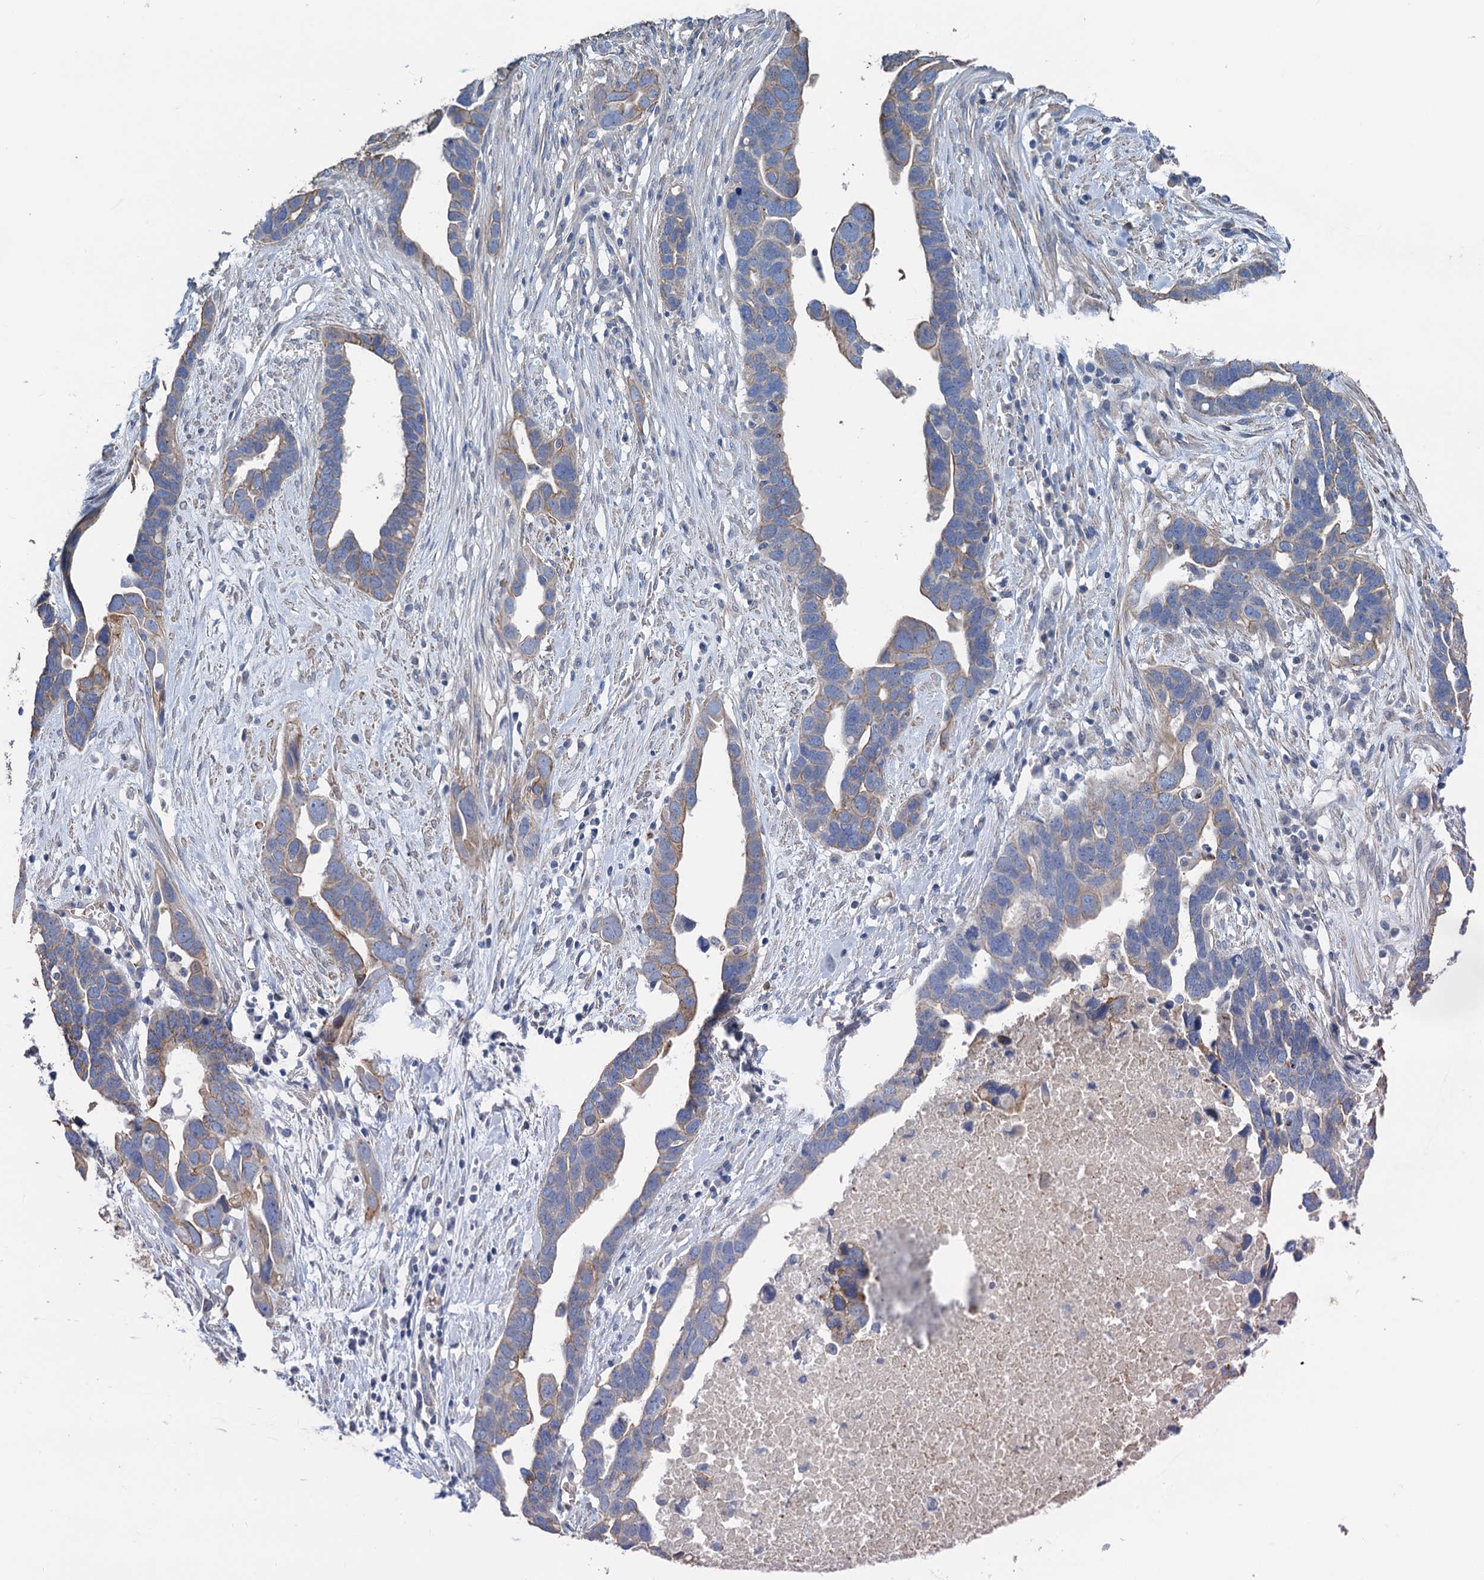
{"staining": {"intensity": "weak", "quantity": "25%-75%", "location": "cytoplasmic/membranous"}, "tissue": "ovarian cancer", "cell_type": "Tumor cells", "image_type": "cancer", "snomed": [{"axis": "morphology", "description": "Cystadenocarcinoma, serous, NOS"}, {"axis": "topography", "description": "Ovary"}], "caption": "This is an image of immunohistochemistry (IHC) staining of serous cystadenocarcinoma (ovarian), which shows weak expression in the cytoplasmic/membranous of tumor cells.", "gene": "SMCO3", "patient": {"sex": "female", "age": 54}}